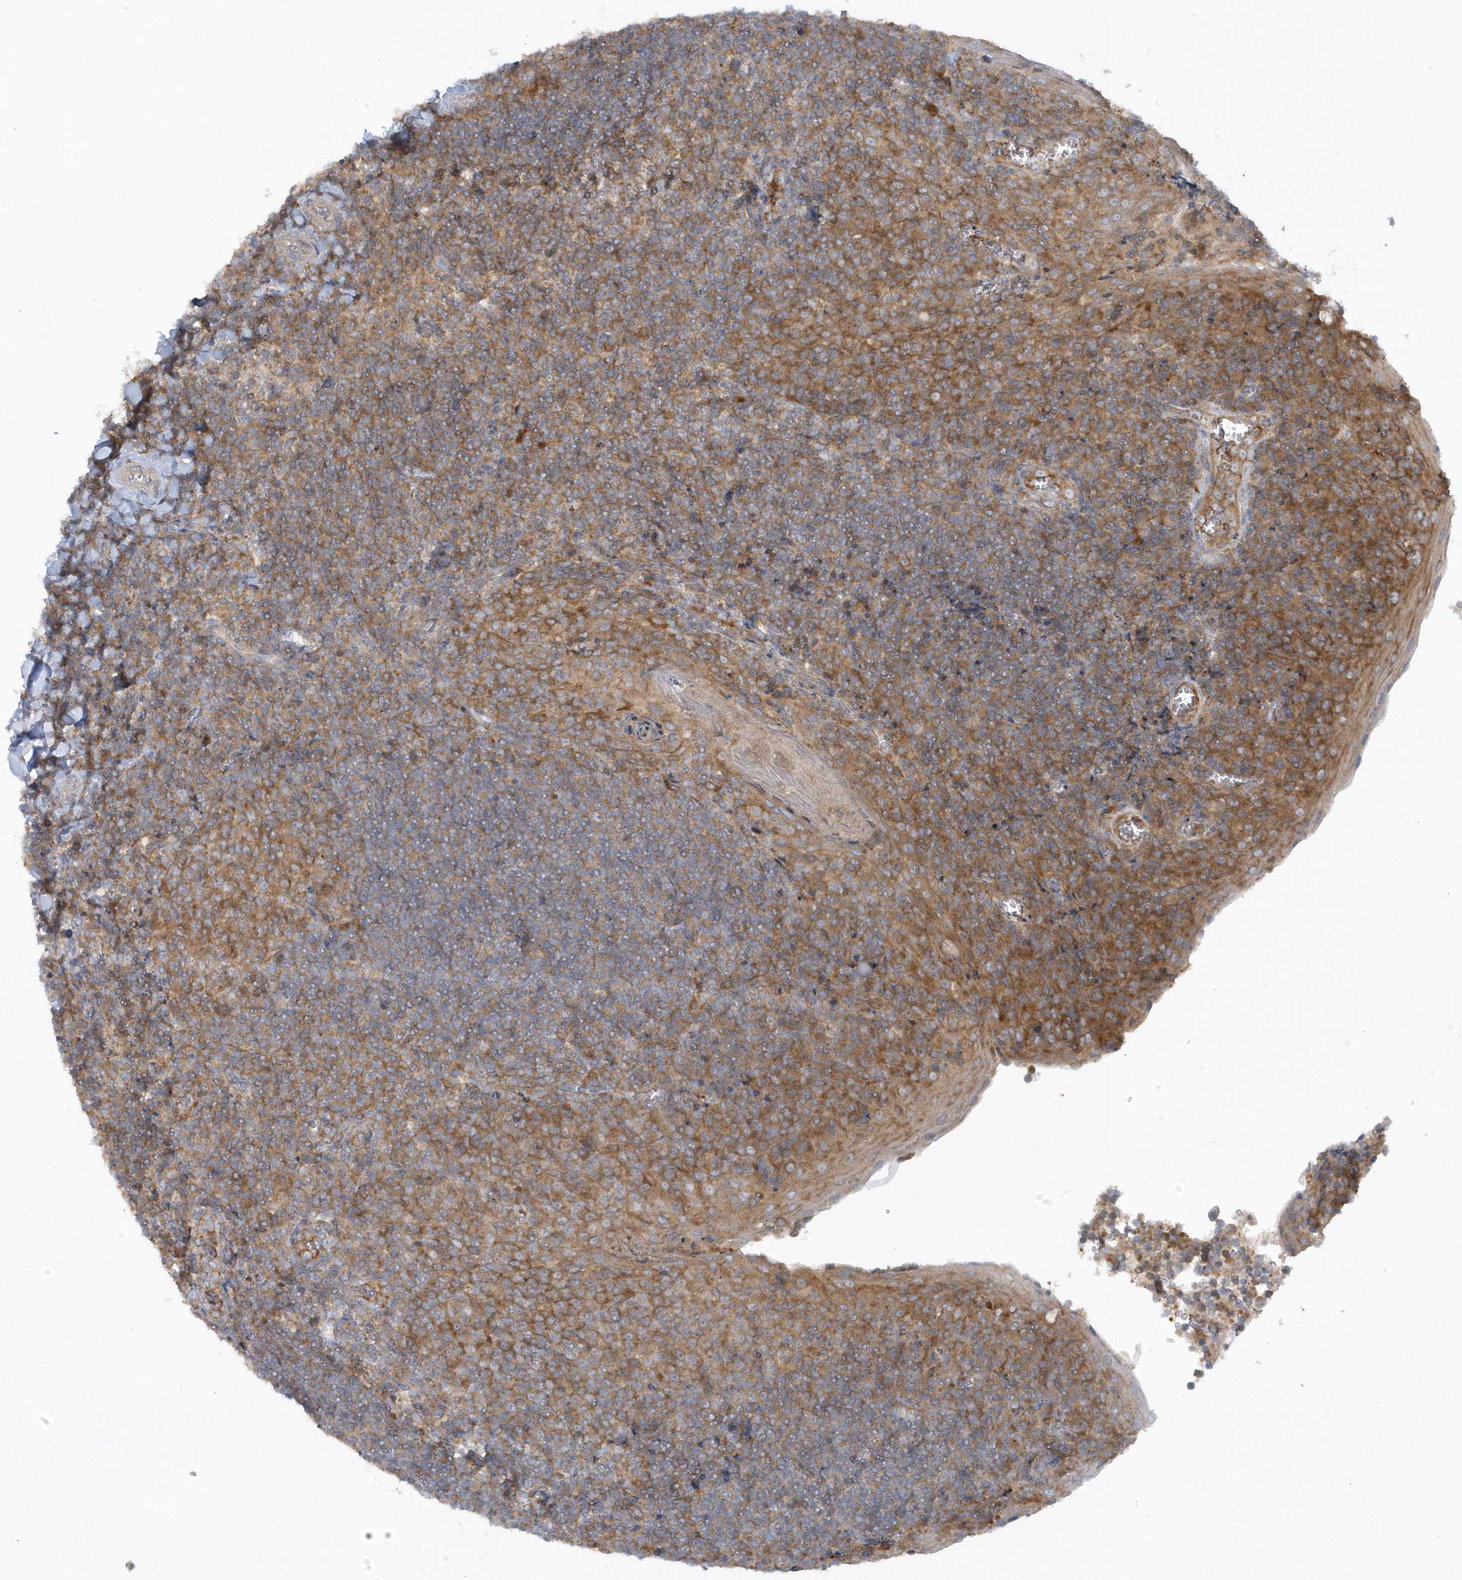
{"staining": {"intensity": "moderate", "quantity": ">75%", "location": "cytoplasmic/membranous"}, "tissue": "tonsil", "cell_type": "Germinal center cells", "image_type": "normal", "snomed": [{"axis": "morphology", "description": "Normal tissue, NOS"}, {"axis": "topography", "description": "Tonsil"}], "caption": "Tonsil stained with immunohistochemistry displays moderate cytoplasmic/membranous positivity in about >75% of germinal center cells.", "gene": "CNOT10", "patient": {"sex": "male", "age": 27}}